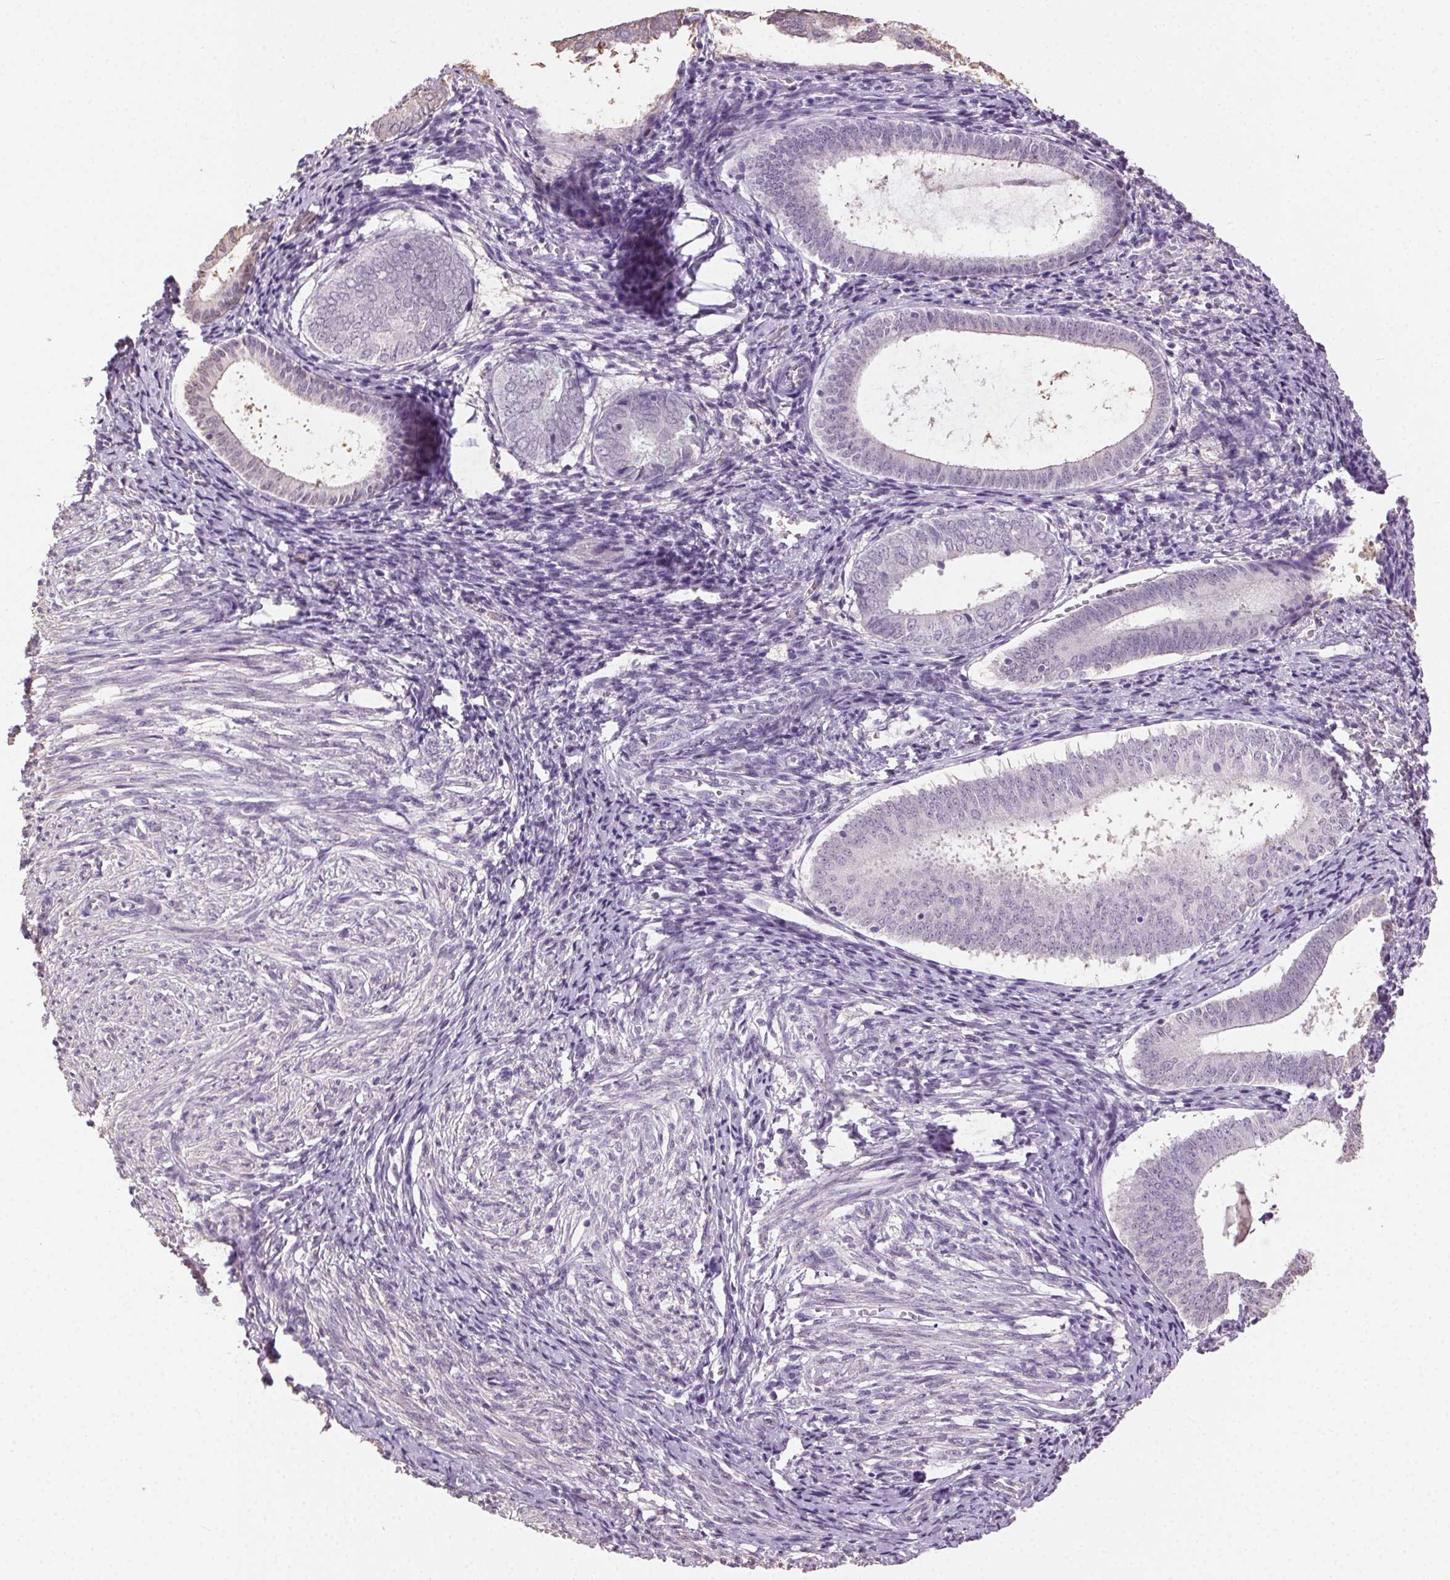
{"staining": {"intensity": "negative", "quantity": "none", "location": "none"}, "tissue": "endometrium", "cell_type": "Cells in endometrial stroma", "image_type": "normal", "snomed": [{"axis": "morphology", "description": "Normal tissue, NOS"}, {"axis": "topography", "description": "Endometrium"}], "caption": "IHC of unremarkable endometrium displays no positivity in cells in endometrial stroma. (DAB (3,3'-diaminobenzidine) IHC visualized using brightfield microscopy, high magnification).", "gene": "SYCE2", "patient": {"sex": "female", "age": 50}}